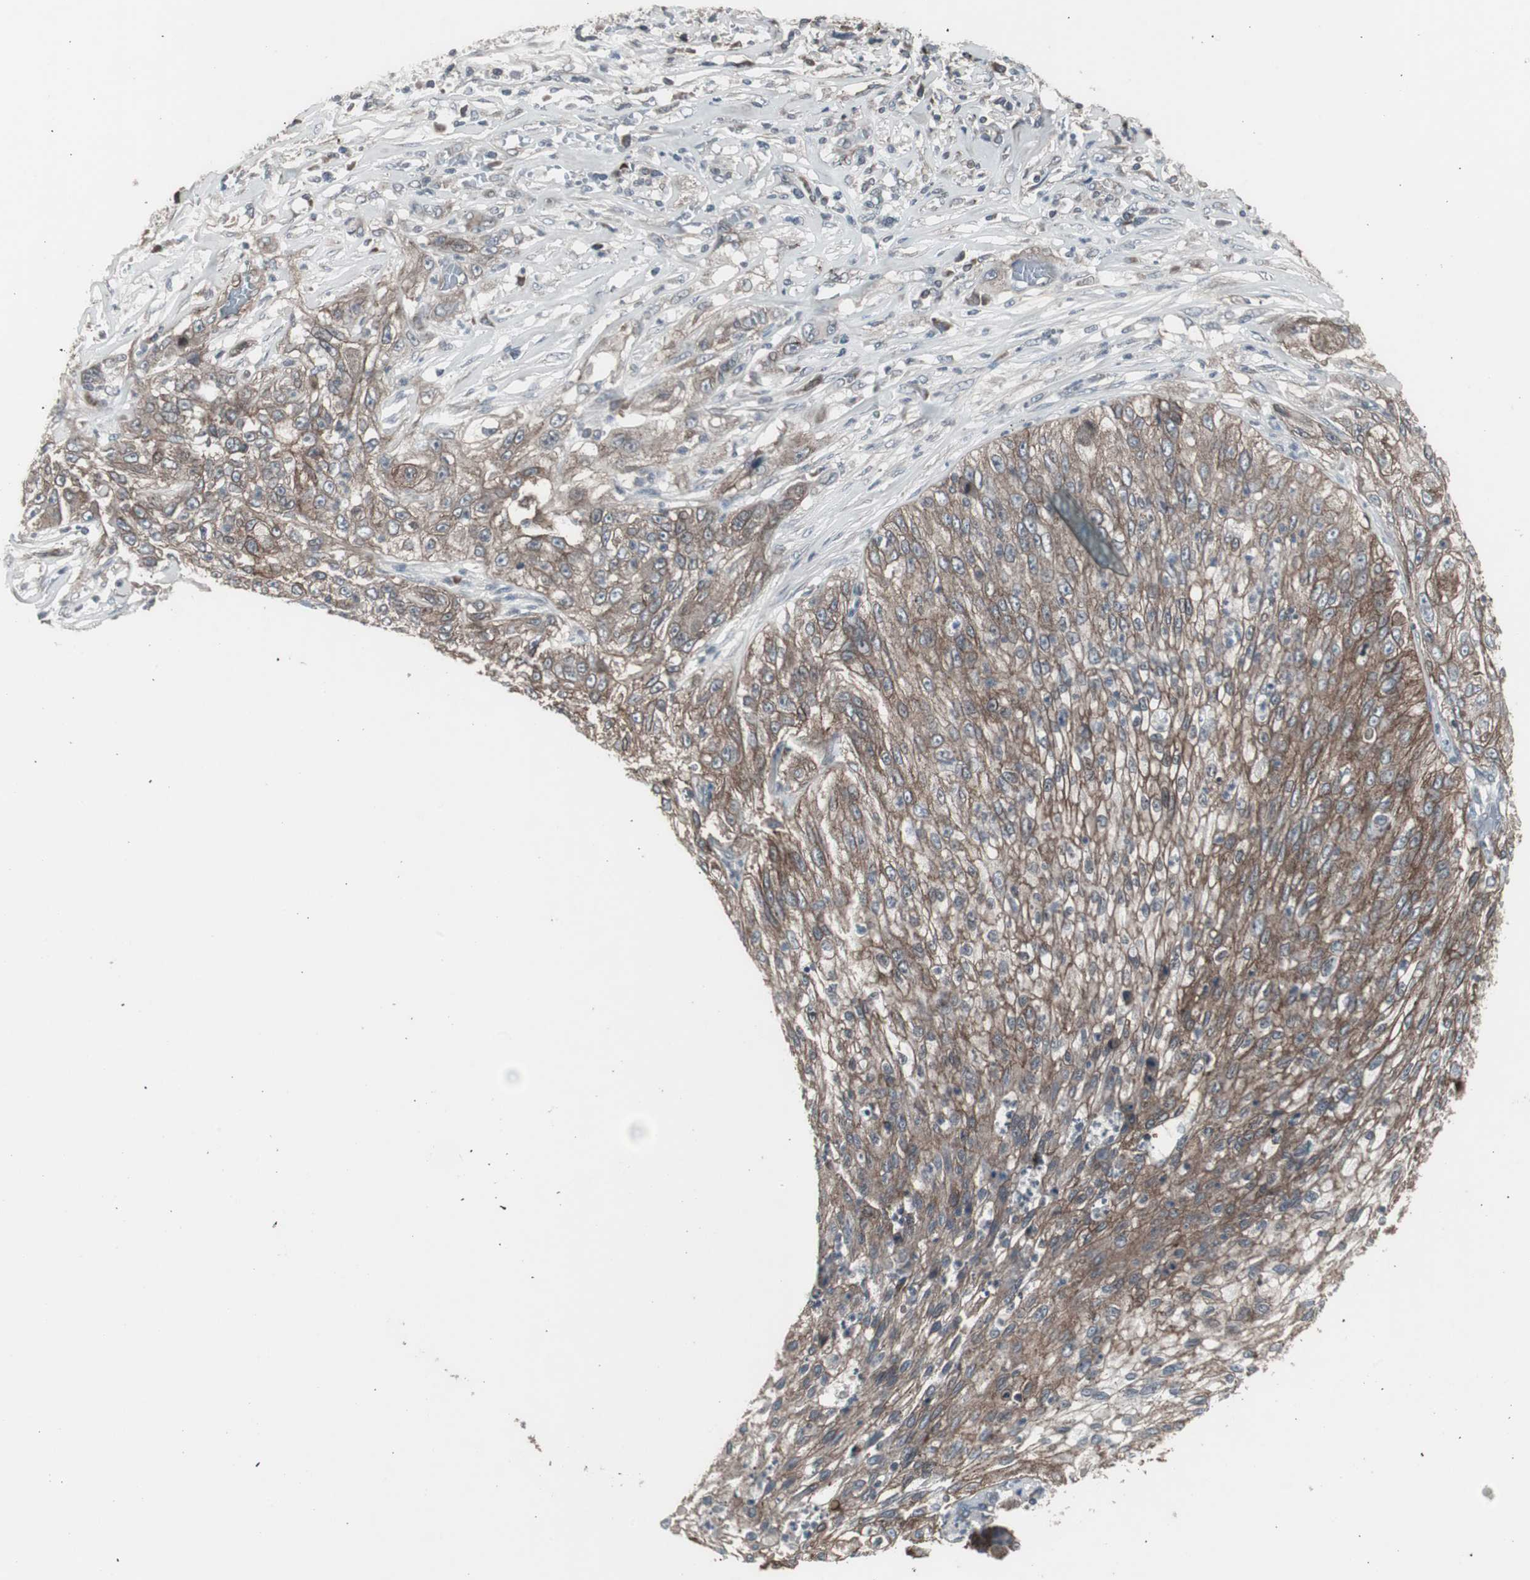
{"staining": {"intensity": "moderate", "quantity": "25%-75%", "location": "cytoplasmic/membranous"}, "tissue": "lung cancer", "cell_type": "Tumor cells", "image_type": "cancer", "snomed": [{"axis": "morphology", "description": "Inflammation, NOS"}, {"axis": "morphology", "description": "Squamous cell carcinoma, NOS"}, {"axis": "topography", "description": "Lymph node"}, {"axis": "topography", "description": "Soft tissue"}, {"axis": "topography", "description": "Lung"}], "caption": "Lung cancer stained with DAB immunohistochemistry (IHC) displays medium levels of moderate cytoplasmic/membranous positivity in about 25%-75% of tumor cells. (Stains: DAB (3,3'-diaminobenzidine) in brown, nuclei in blue, Microscopy: brightfield microscopy at high magnification).", "gene": "SSTR2", "patient": {"sex": "male", "age": 66}}